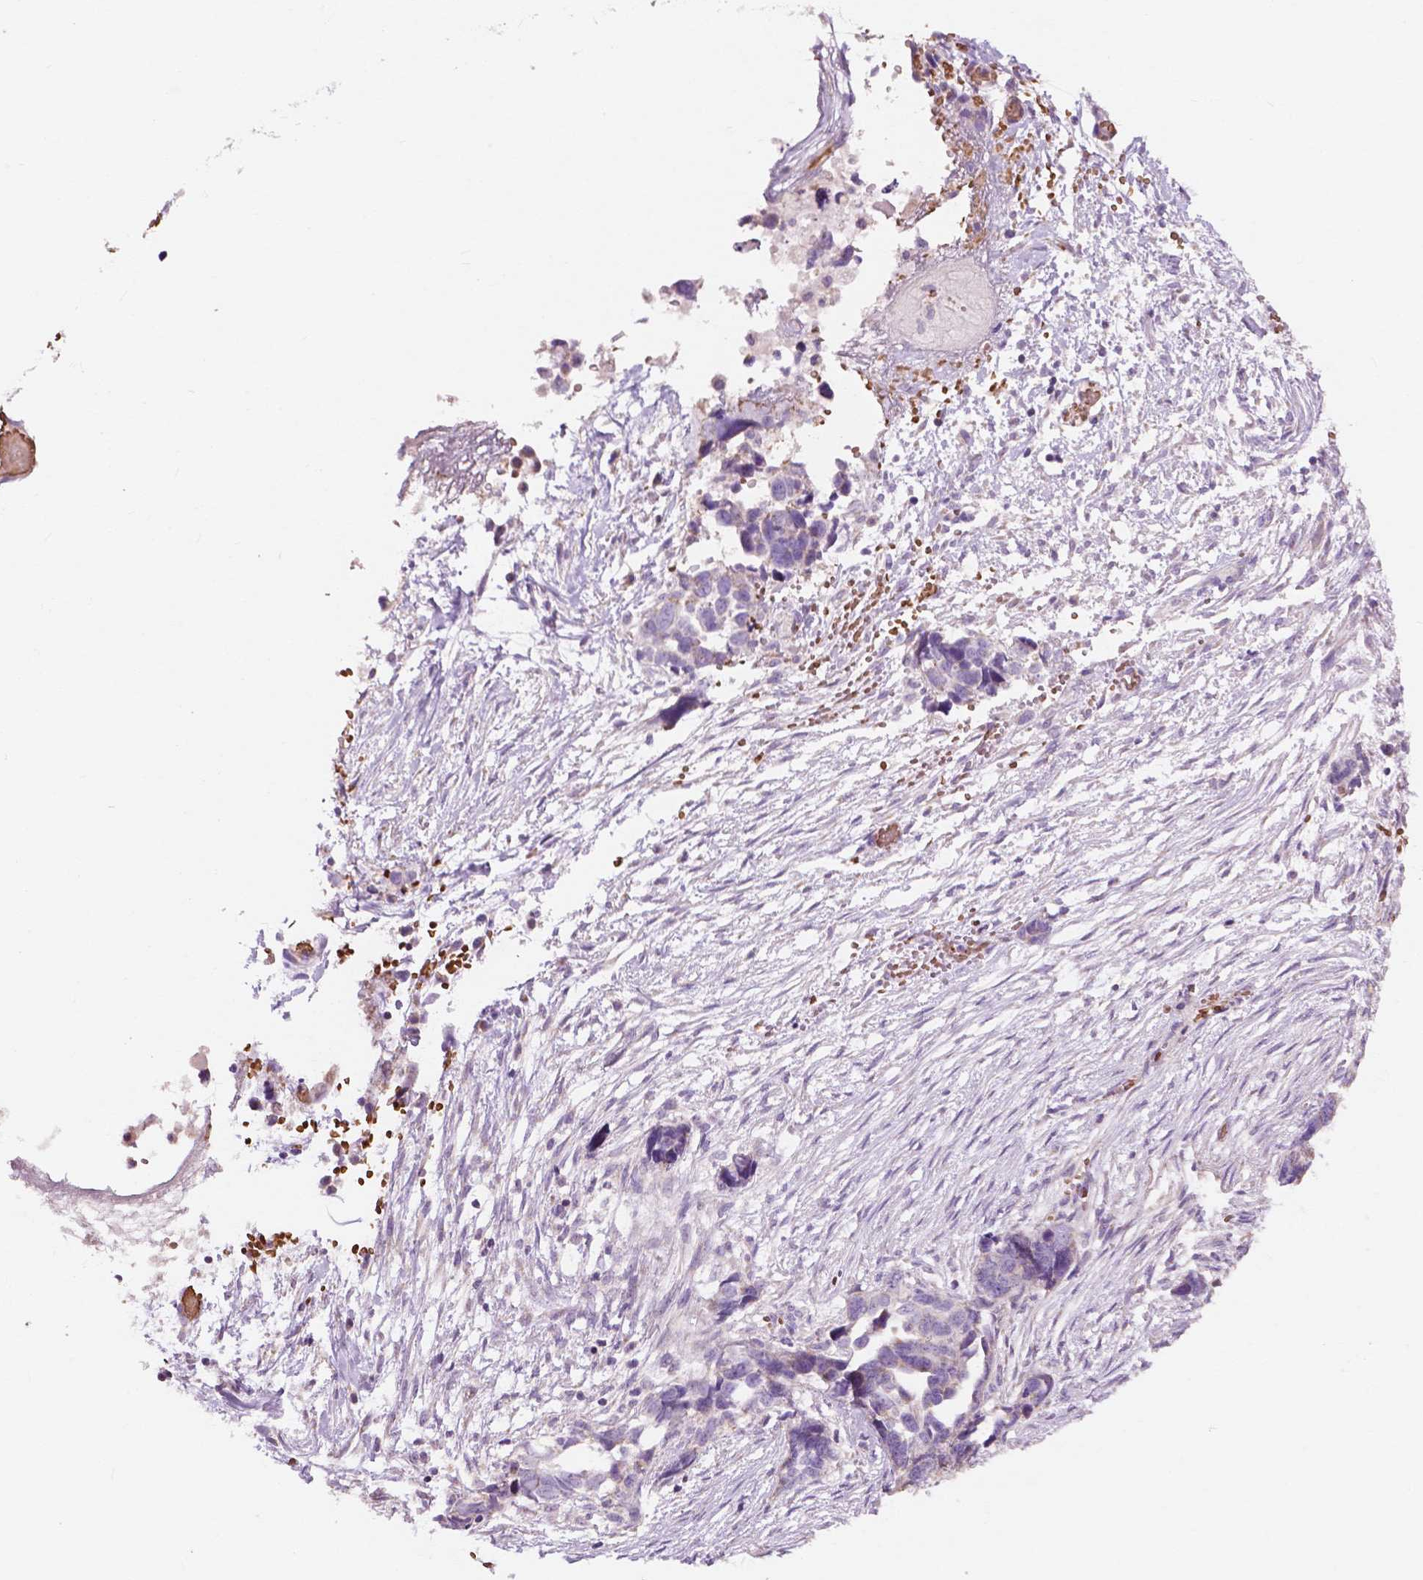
{"staining": {"intensity": "negative", "quantity": "none", "location": "none"}, "tissue": "ovarian cancer", "cell_type": "Tumor cells", "image_type": "cancer", "snomed": [{"axis": "morphology", "description": "Cystadenocarcinoma, serous, NOS"}, {"axis": "topography", "description": "Ovary"}], "caption": "This is an immunohistochemistry photomicrograph of human ovarian cancer. There is no staining in tumor cells.", "gene": "NDUFS1", "patient": {"sex": "female", "age": 69}}